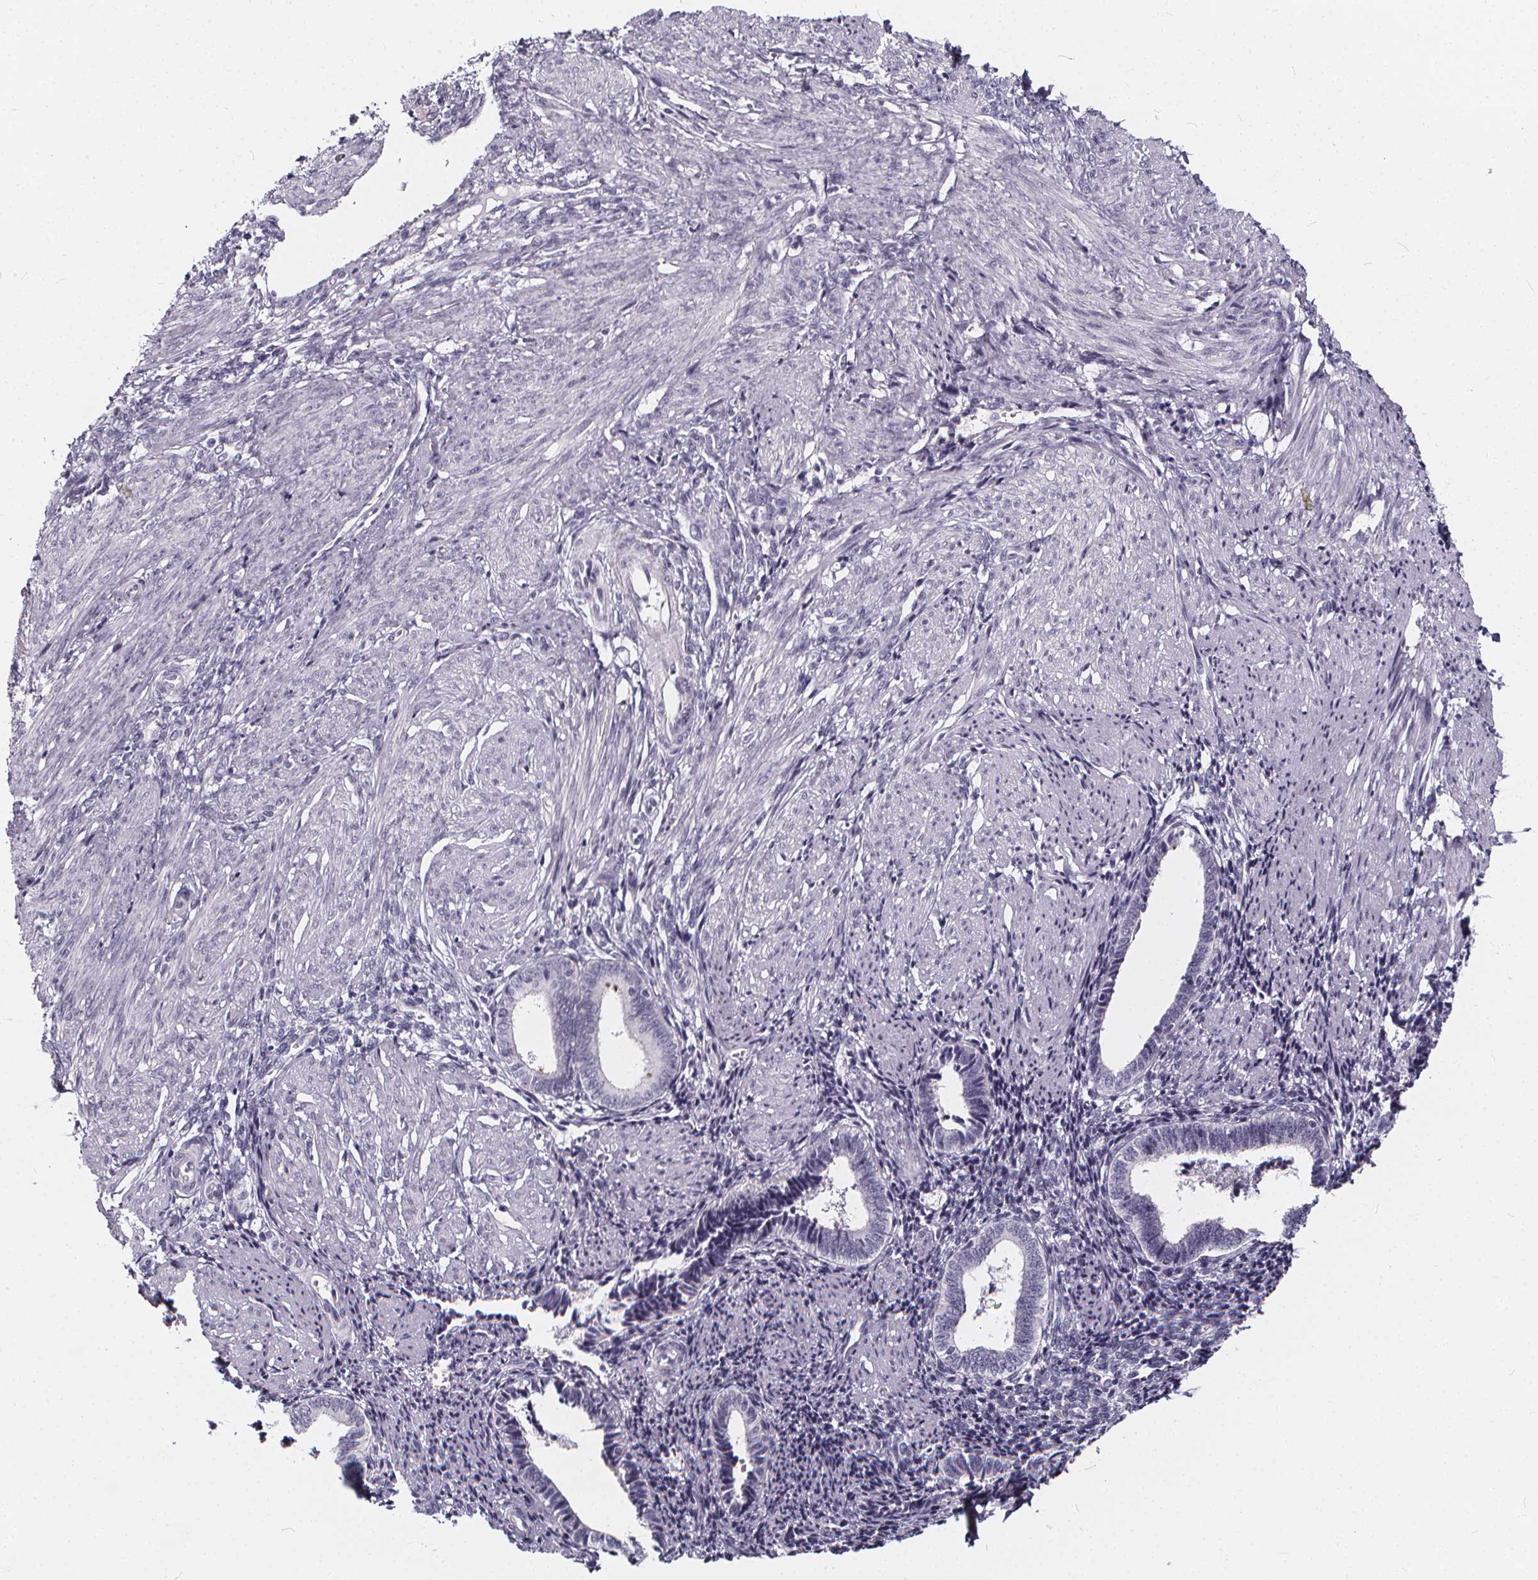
{"staining": {"intensity": "negative", "quantity": "none", "location": "none"}, "tissue": "endometrium", "cell_type": "Cells in endometrial stroma", "image_type": "normal", "snomed": [{"axis": "morphology", "description": "Normal tissue, NOS"}, {"axis": "topography", "description": "Endometrium"}], "caption": "DAB (3,3'-diaminobenzidine) immunohistochemical staining of normal endometrium demonstrates no significant positivity in cells in endometrial stroma.", "gene": "SPEF2", "patient": {"sex": "female", "age": 42}}